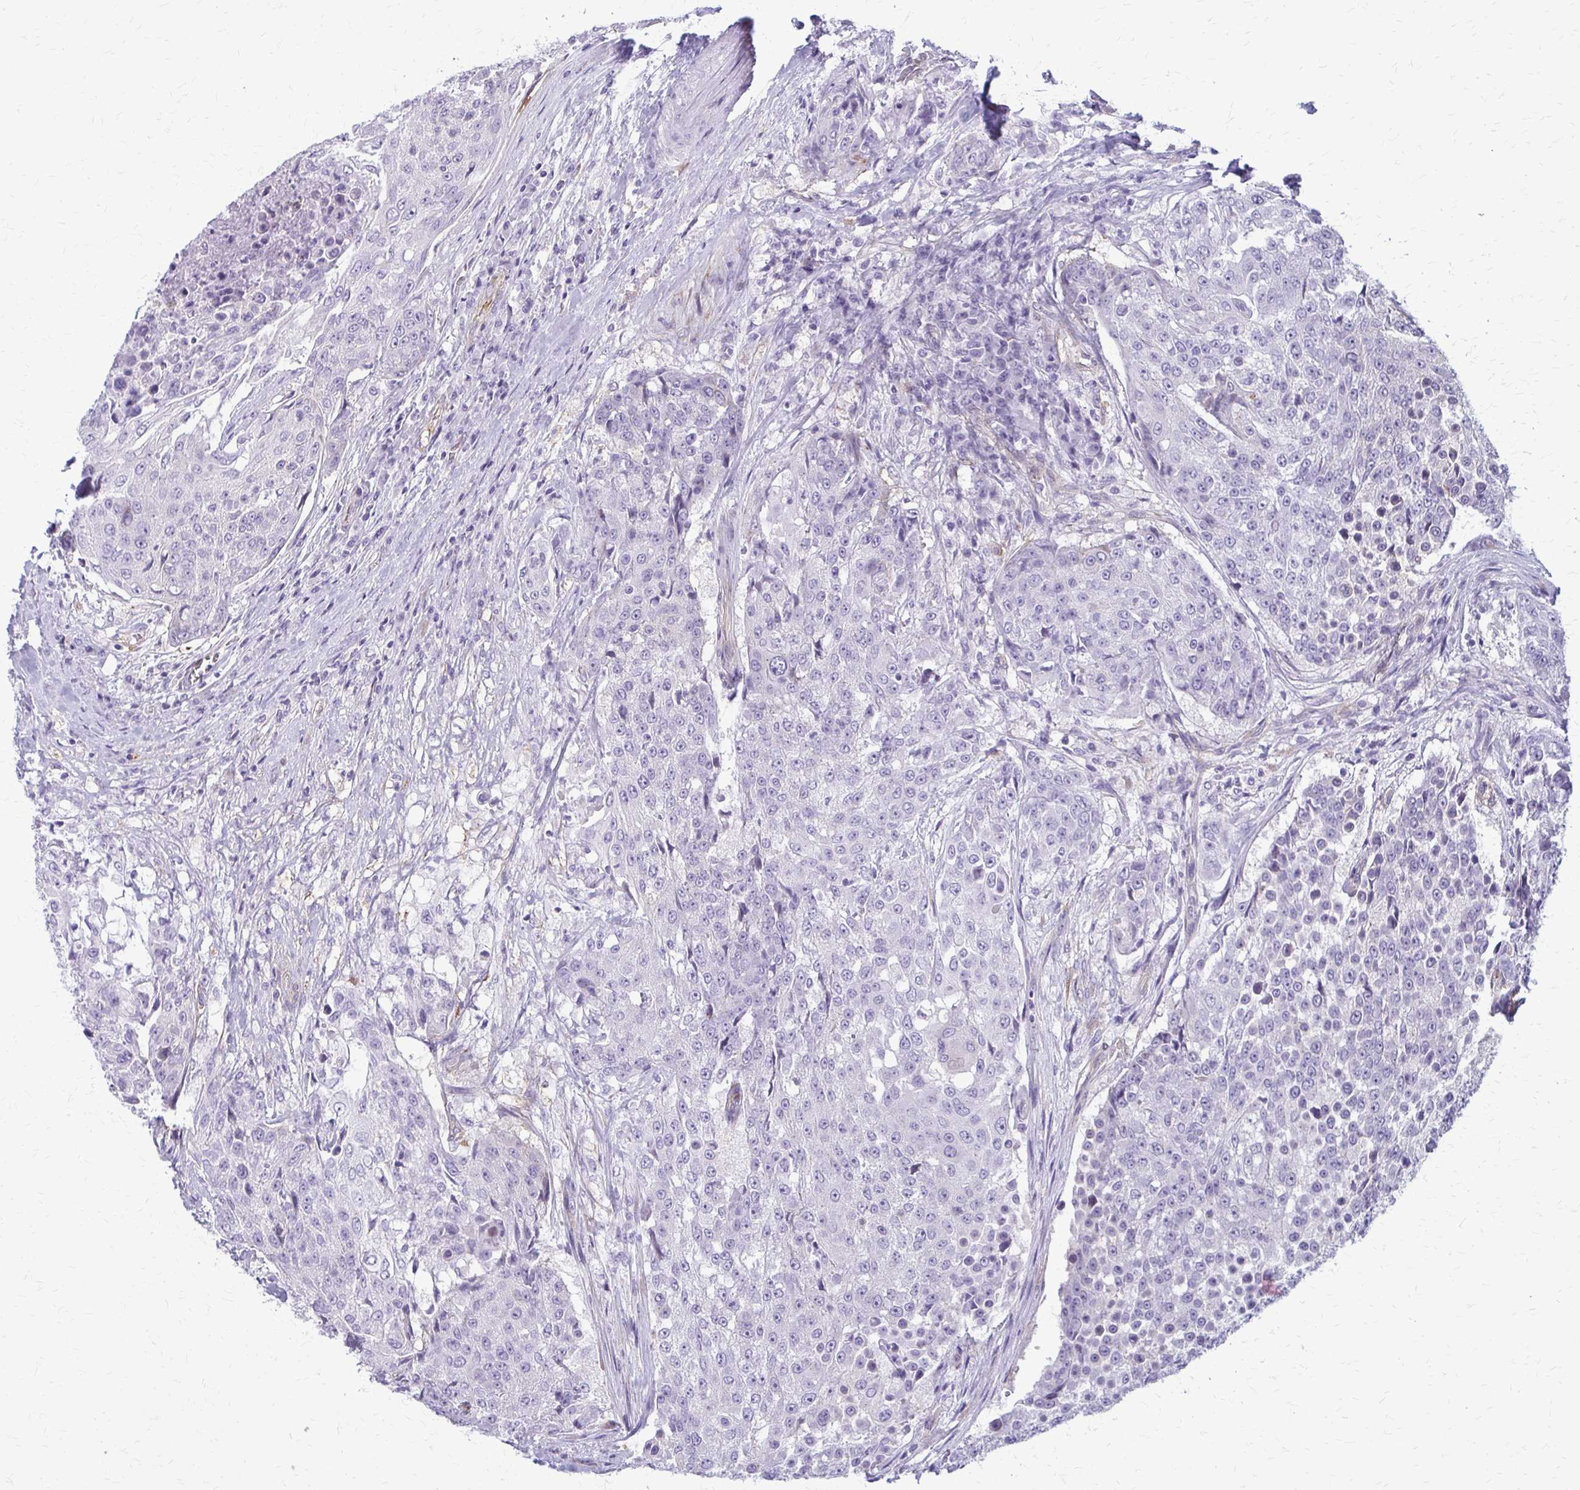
{"staining": {"intensity": "negative", "quantity": "none", "location": "none"}, "tissue": "urothelial cancer", "cell_type": "Tumor cells", "image_type": "cancer", "snomed": [{"axis": "morphology", "description": "Urothelial carcinoma, High grade"}, {"axis": "topography", "description": "Urinary bladder"}], "caption": "An immunohistochemistry micrograph of high-grade urothelial carcinoma is shown. There is no staining in tumor cells of high-grade urothelial carcinoma. (Stains: DAB (3,3'-diaminobenzidine) IHC with hematoxylin counter stain, Microscopy: brightfield microscopy at high magnification).", "gene": "DEPP1", "patient": {"sex": "female", "age": 63}}